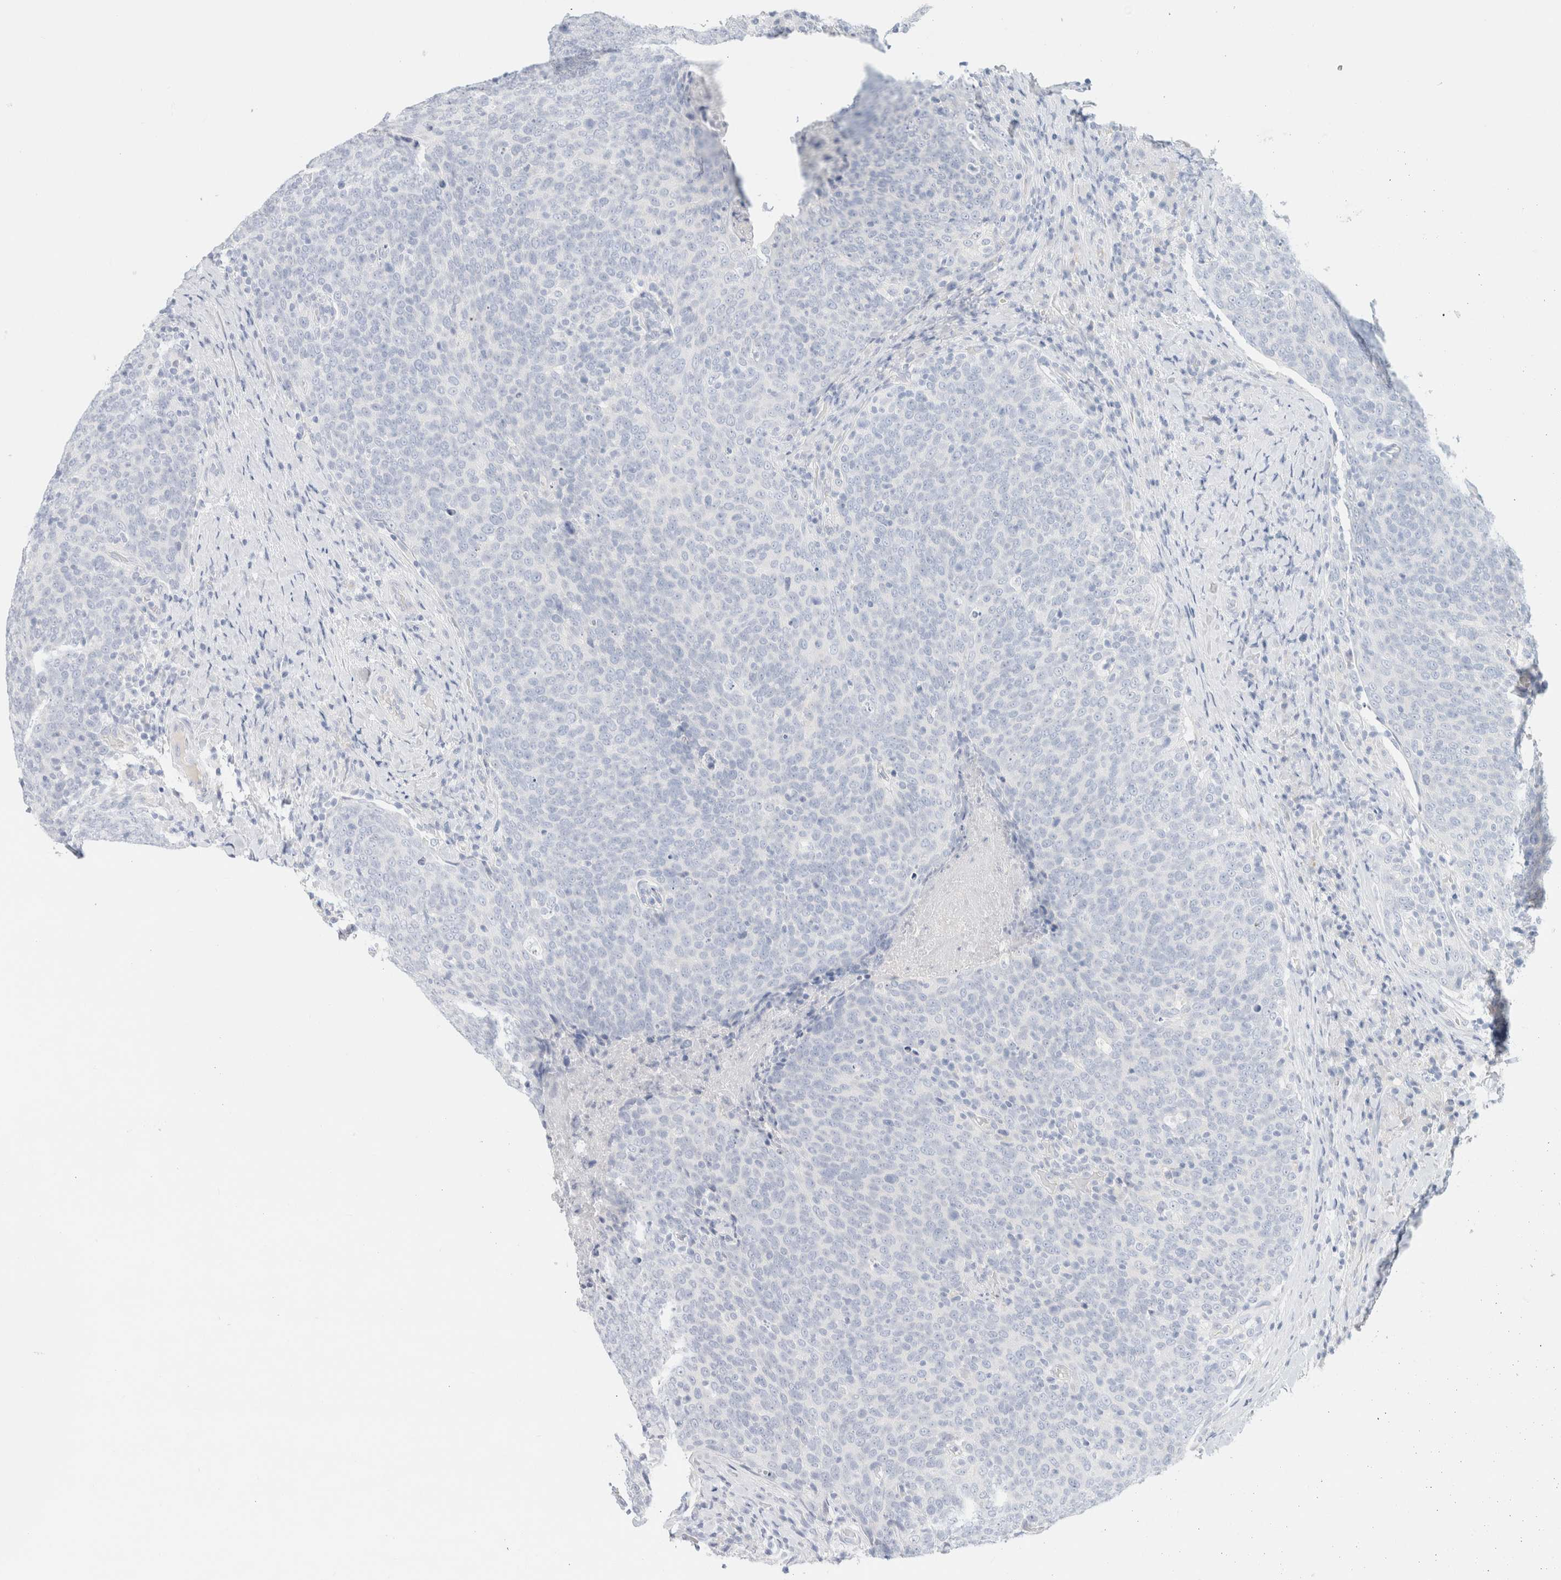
{"staining": {"intensity": "negative", "quantity": "none", "location": "none"}, "tissue": "head and neck cancer", "cell_type": "Tumor cells", "image_type": "cancer", "snomed": [{"axis": "morphology", "description": "Squamous cell carcinoma, NOS"}, {"axis": "morphology", "description": "Squamous cell carcinoma, metastatic, NOS"}, {"axis": "topography", "description": "Lymph node"}, {"axis": "topography", "description": "Head-Neck"}], "caption": "Immunohistochemistry micrograph of neoplastic tissue: human head and neck cancer (metastatic squamous cell carcinoma) stained with DAB (3,3'-diaminobenzidine) exhibits no significant protein expression in tumor cells.", "gene": "CPQ", "patient": {"sex": "male", "age": 62}}